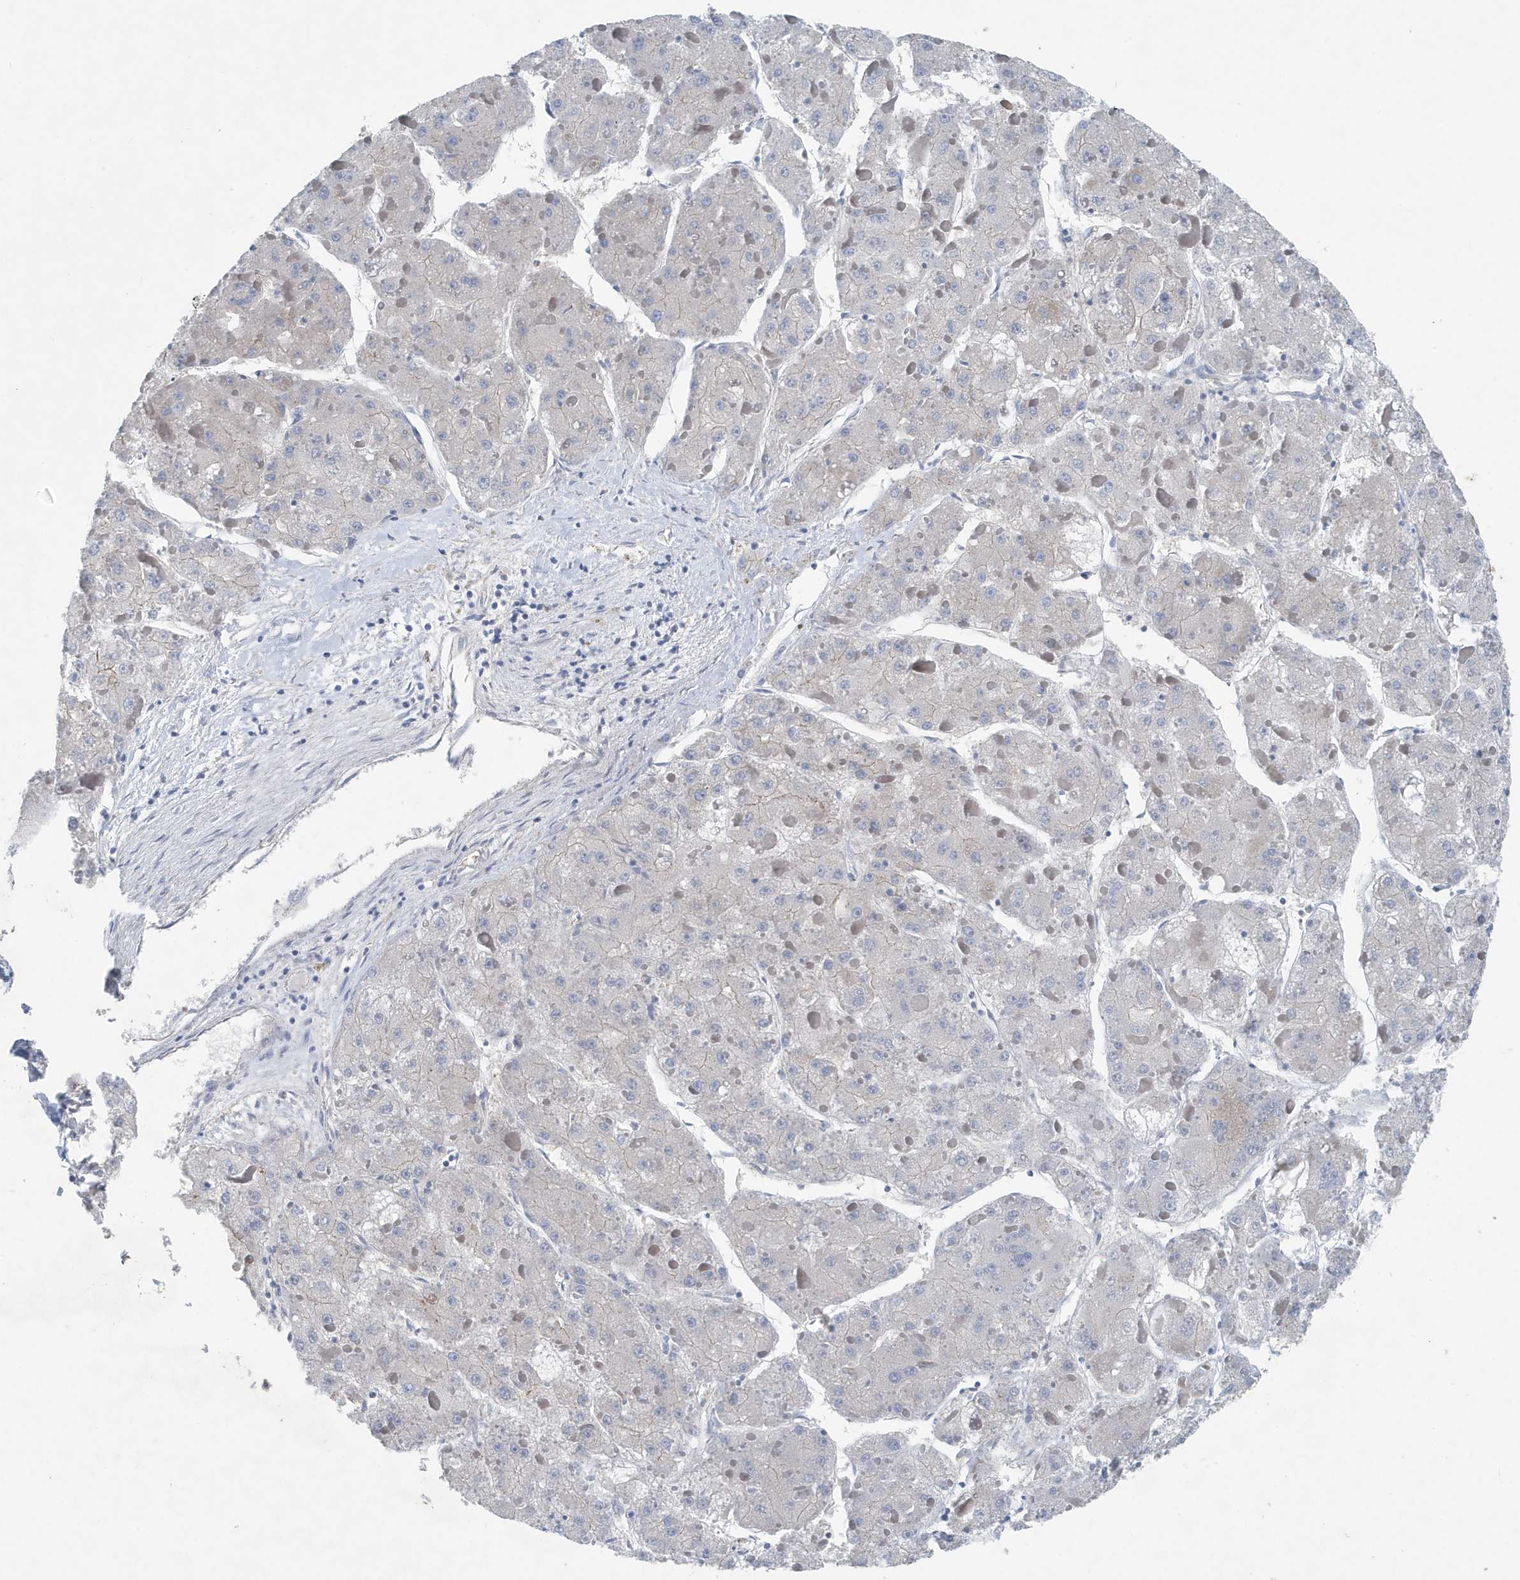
{"staining": {"intensity": "negative", "quantity": "none", "location": "none"}, "tissue": "liver cancer", "cell_type": "Tumor cells", "image_type": "cancer", "snomed": [{"axis": "morphology", "description": "Carcinoma, Hepatocellular, NOS"}, {"axis": "topography", "description": "Liver"}], "caption": "Liver cancer (hepatocellular carcinoma) stained for a protein using IHC displays no expression tumor cells.", "gene": "PPM1M", "patient": {"sex": "female", "age": 73}}